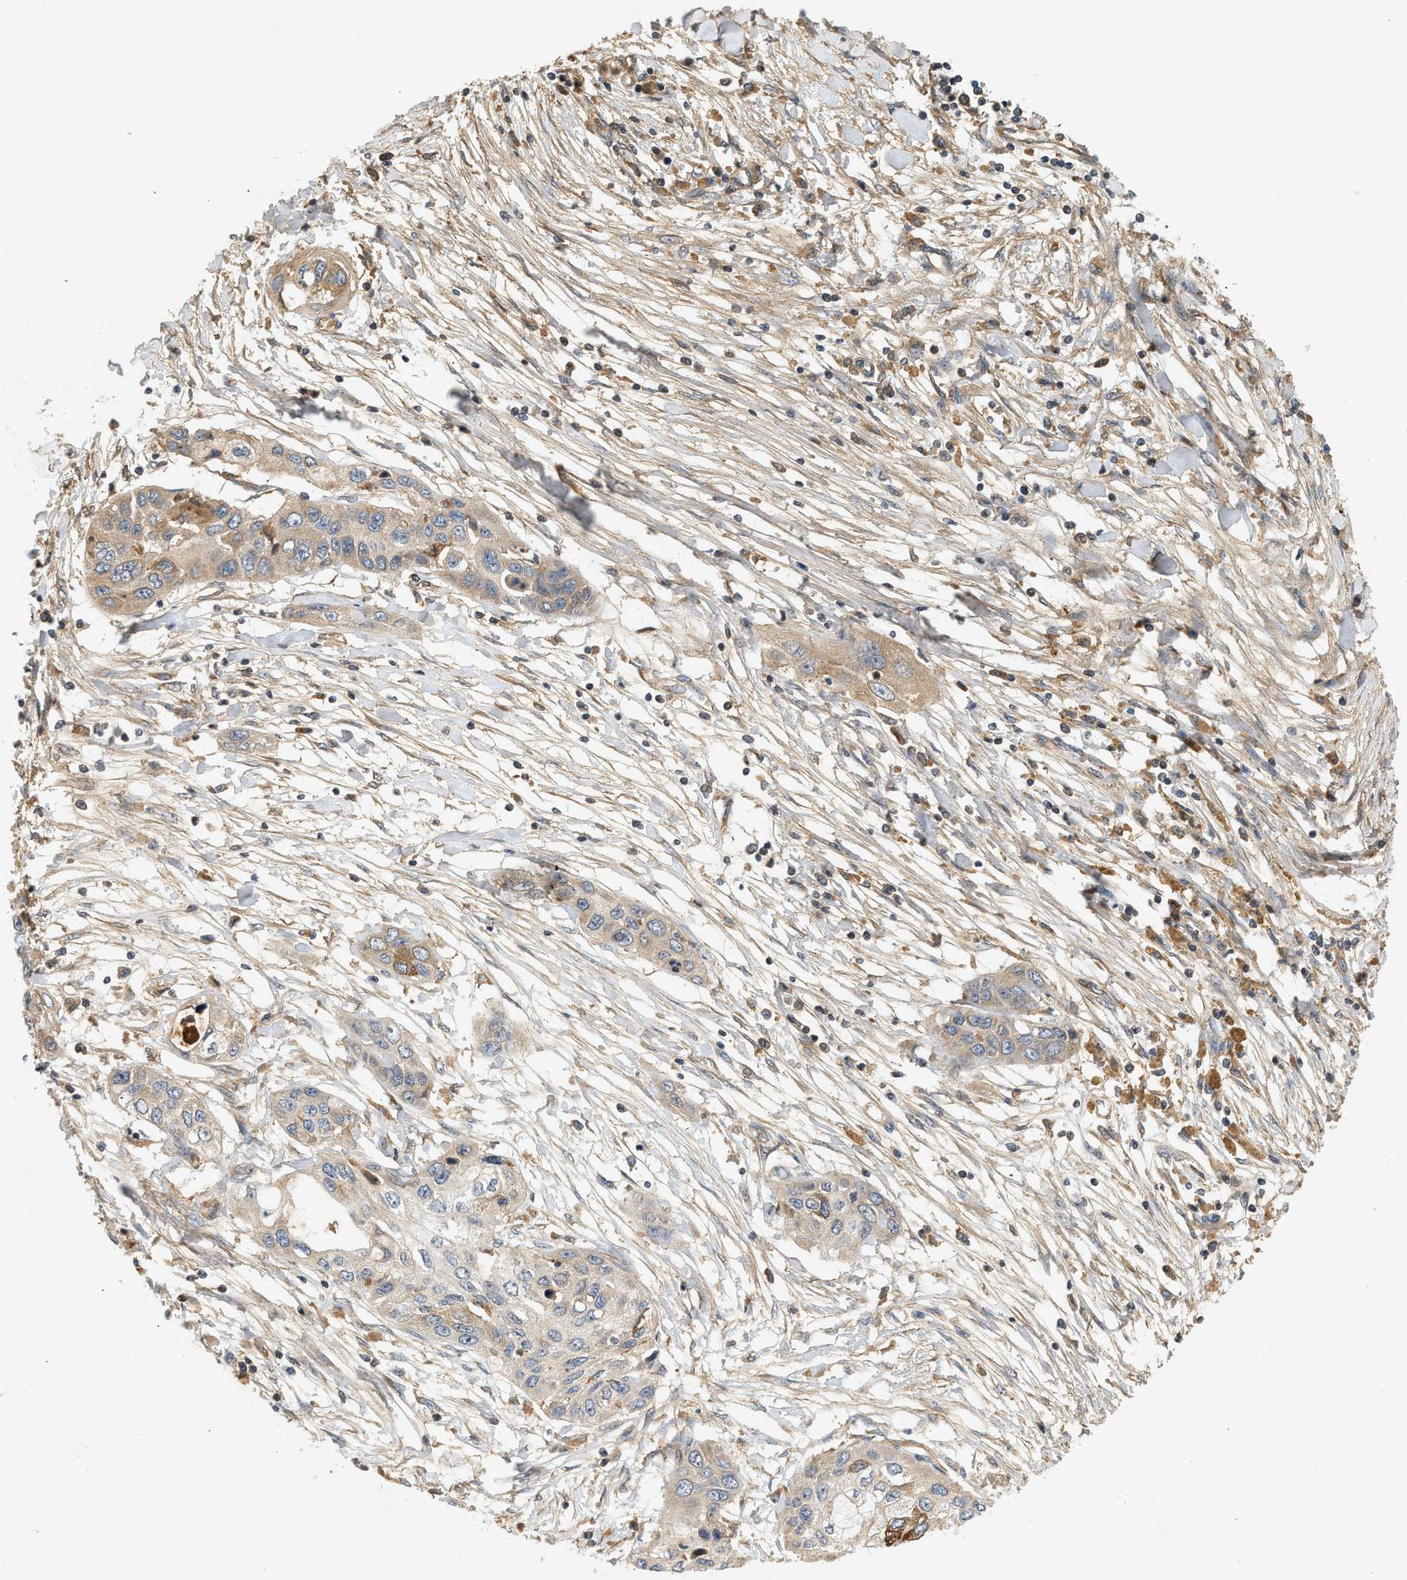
{"staining": {"intensity": "weak", "quantity": ">75%", "location": "cytoplasmic/membranous"}, "tissue": "pancreatic cancer", "cell_type": "Tumor cells", "image_type": "cancer", "snomed": [{"axis": "morphology", "description": "Adenocarcinoma, NOS"}, {"axis": "topography", "description": "Pancreas"}], "caption": "Weak cytoplasmic/membranous protein positivity is identified in about >75% of tumor cells in pancreatic cancer.", "gene": "F8", "patient": {"sex": "female", "age": 70}}